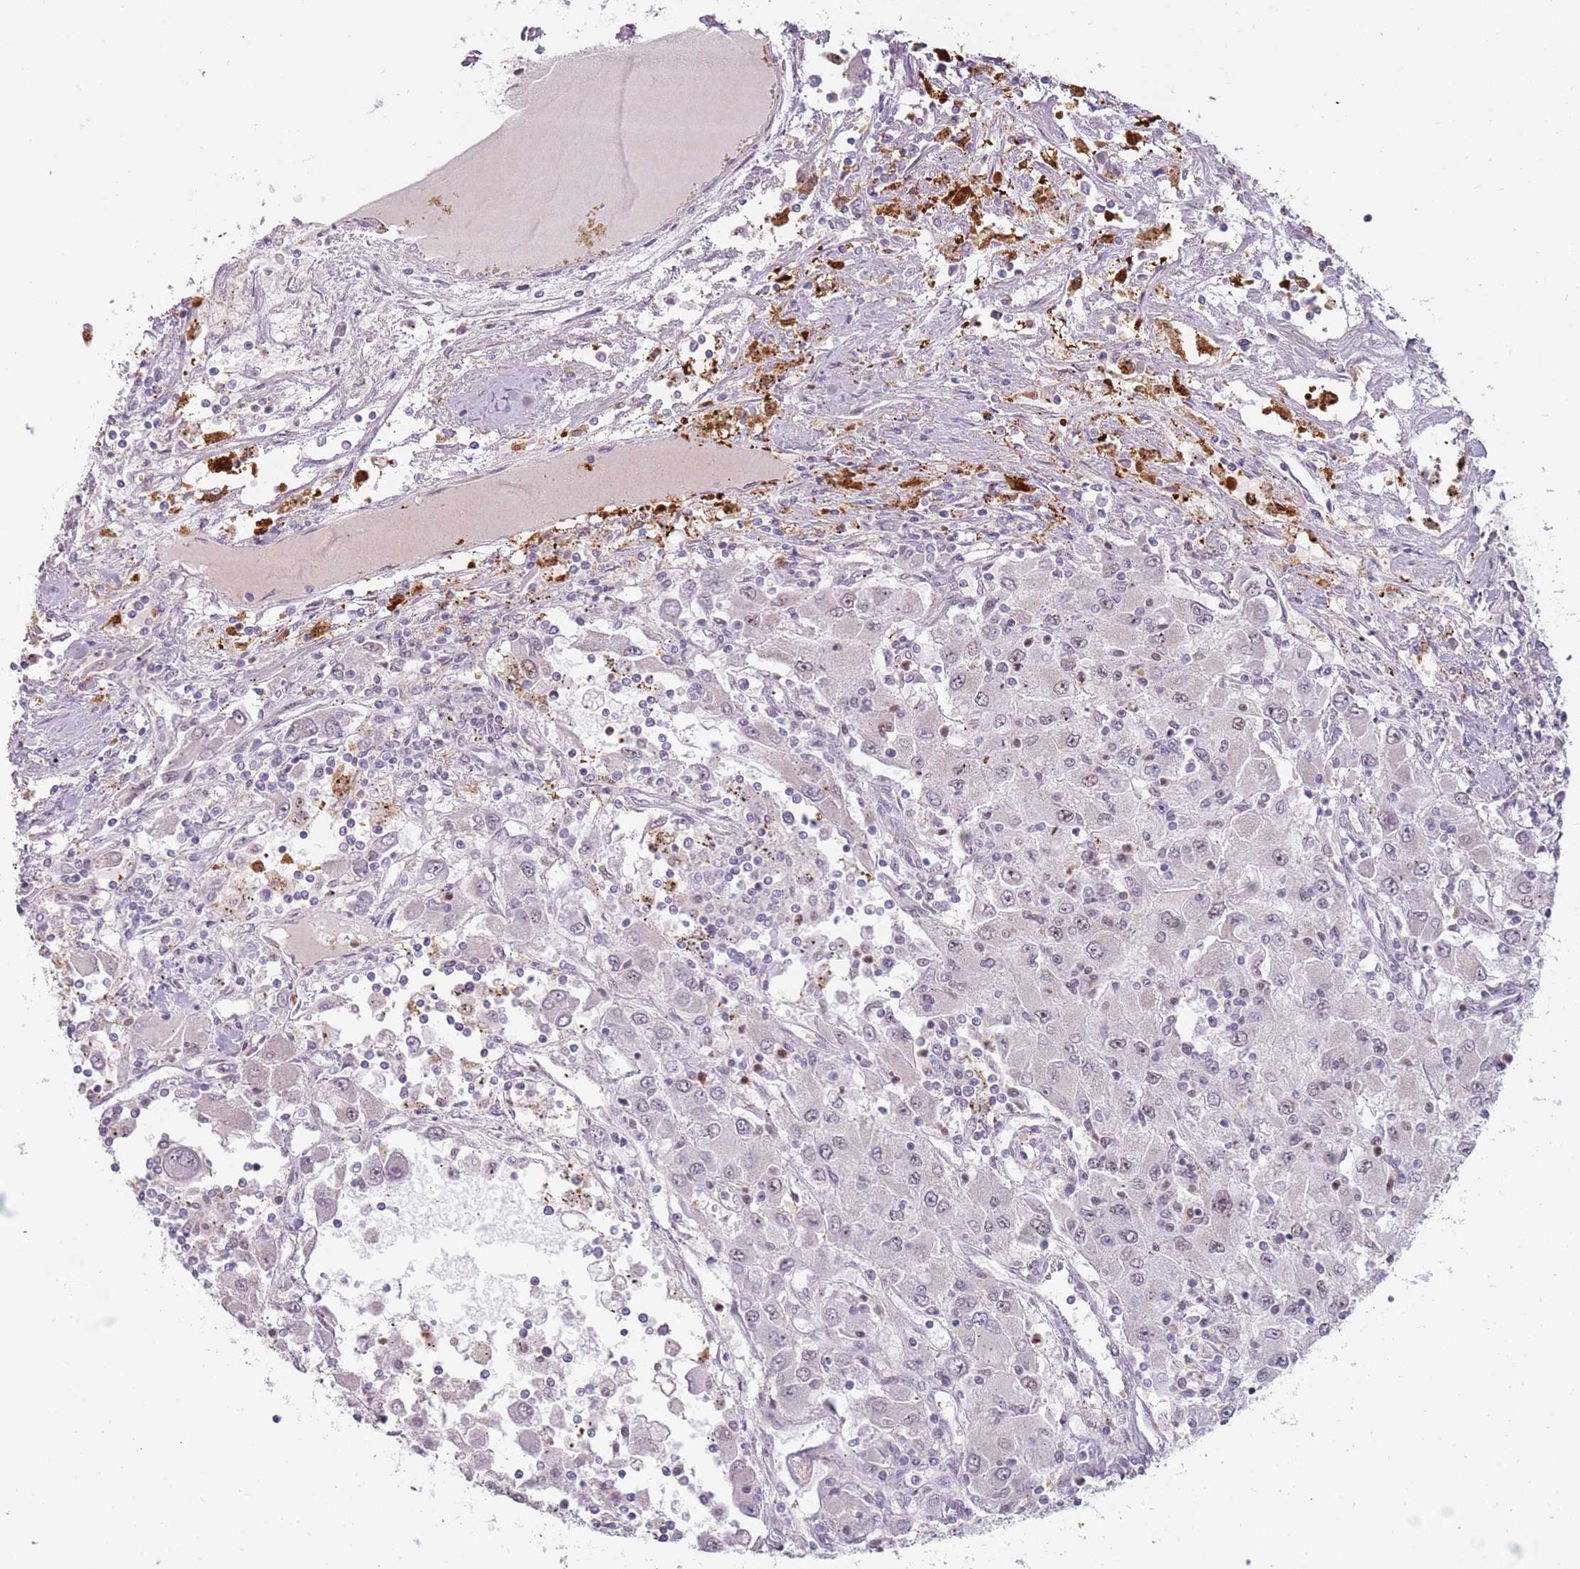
{"staining": {"intensity": "negative", "quantity": "none", "location": "none"}, "tissue": "renal cancer", "cell_type": "Tumor cells", "image_type": "cancer", "snomed": [{"axis": "morphology", "description": "Adenocarcinoma, NOS"}, {"axis": "topography", "description": "Kidney"}], "caption": "Immunohistochemistry (IHC) image of human renal adenocarcinoma stained for a protein (brown), which reveals no expression in tumor cells.", "gene": "REXO4", "patient": {"sex": "female", "age": 67}}